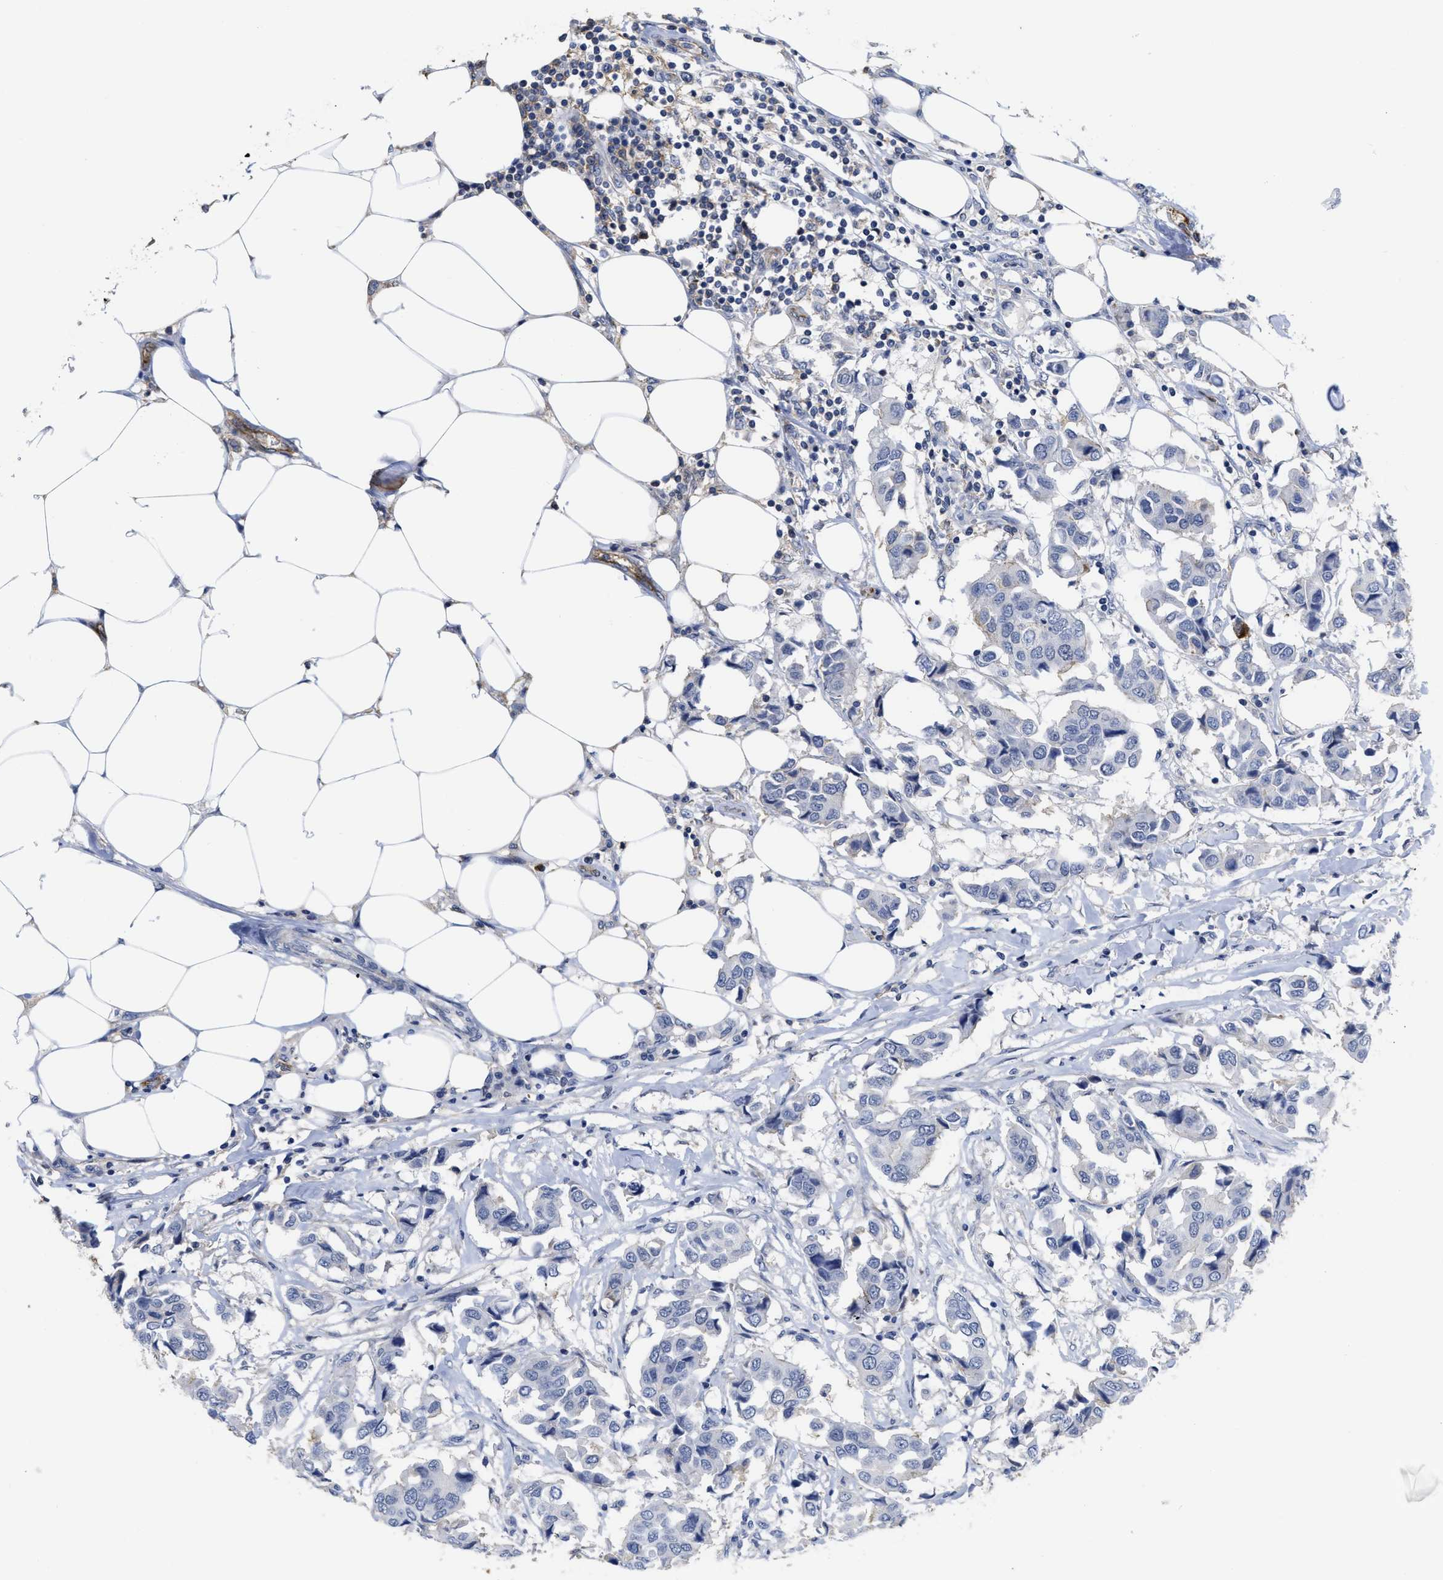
{"staining": {"intensity": "negative", "quantity": "none", "location": "none"}, "tissue": "breast cancer", "cell_type": "Tumor cells", "image_type": "cancer", "snomed": [{"axis": "morphology", "description": "Duct carcinoma"}, {"axis": "topography", "description": "Breast"}], "caption": "A high-resolution image shows immunohistochemistry staining of breast invasive ductal carcinoma, which reveals no significant expression in tumor cells.", "gene": "ACKR1", "patient": {"sex": "female", "age": 80}}